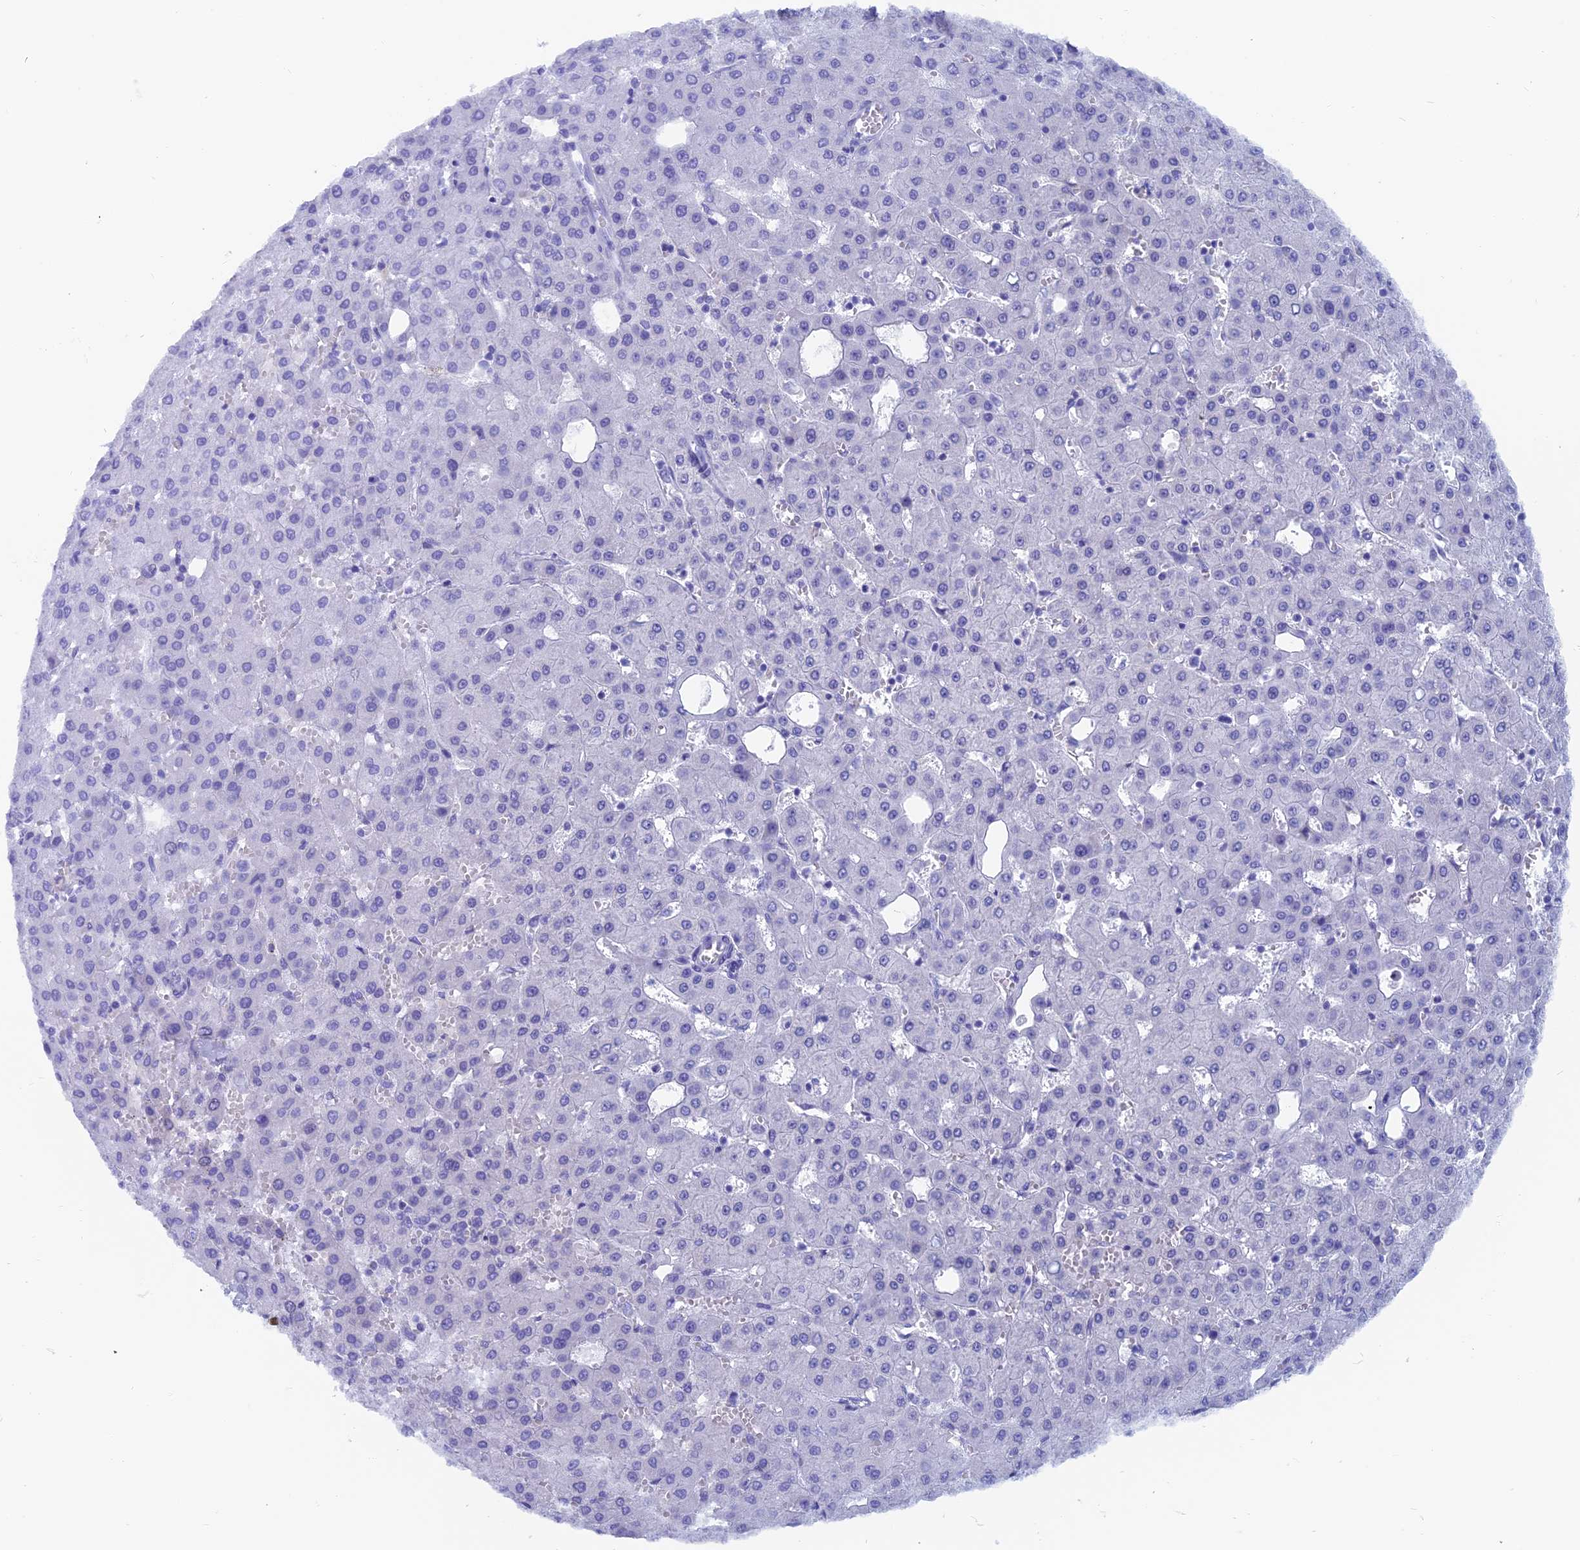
{"staining": {"intensity": "negative", "quantity": "none", "location": "none"}, "tissue": "liver cancer", "cell_type": "Tumor cells", "image_type": "cancer", "snomed": [{"axis": "morphology", "description": "Carcinoma, Hepatocellular, NOS"}, {"axis": "topography", "description": "Liver"}], "caption": "Tumor cells show no significant protein staining in liver cancer.", "gene": "CAPS", "patient": {"sex": "male", "age": 47}}